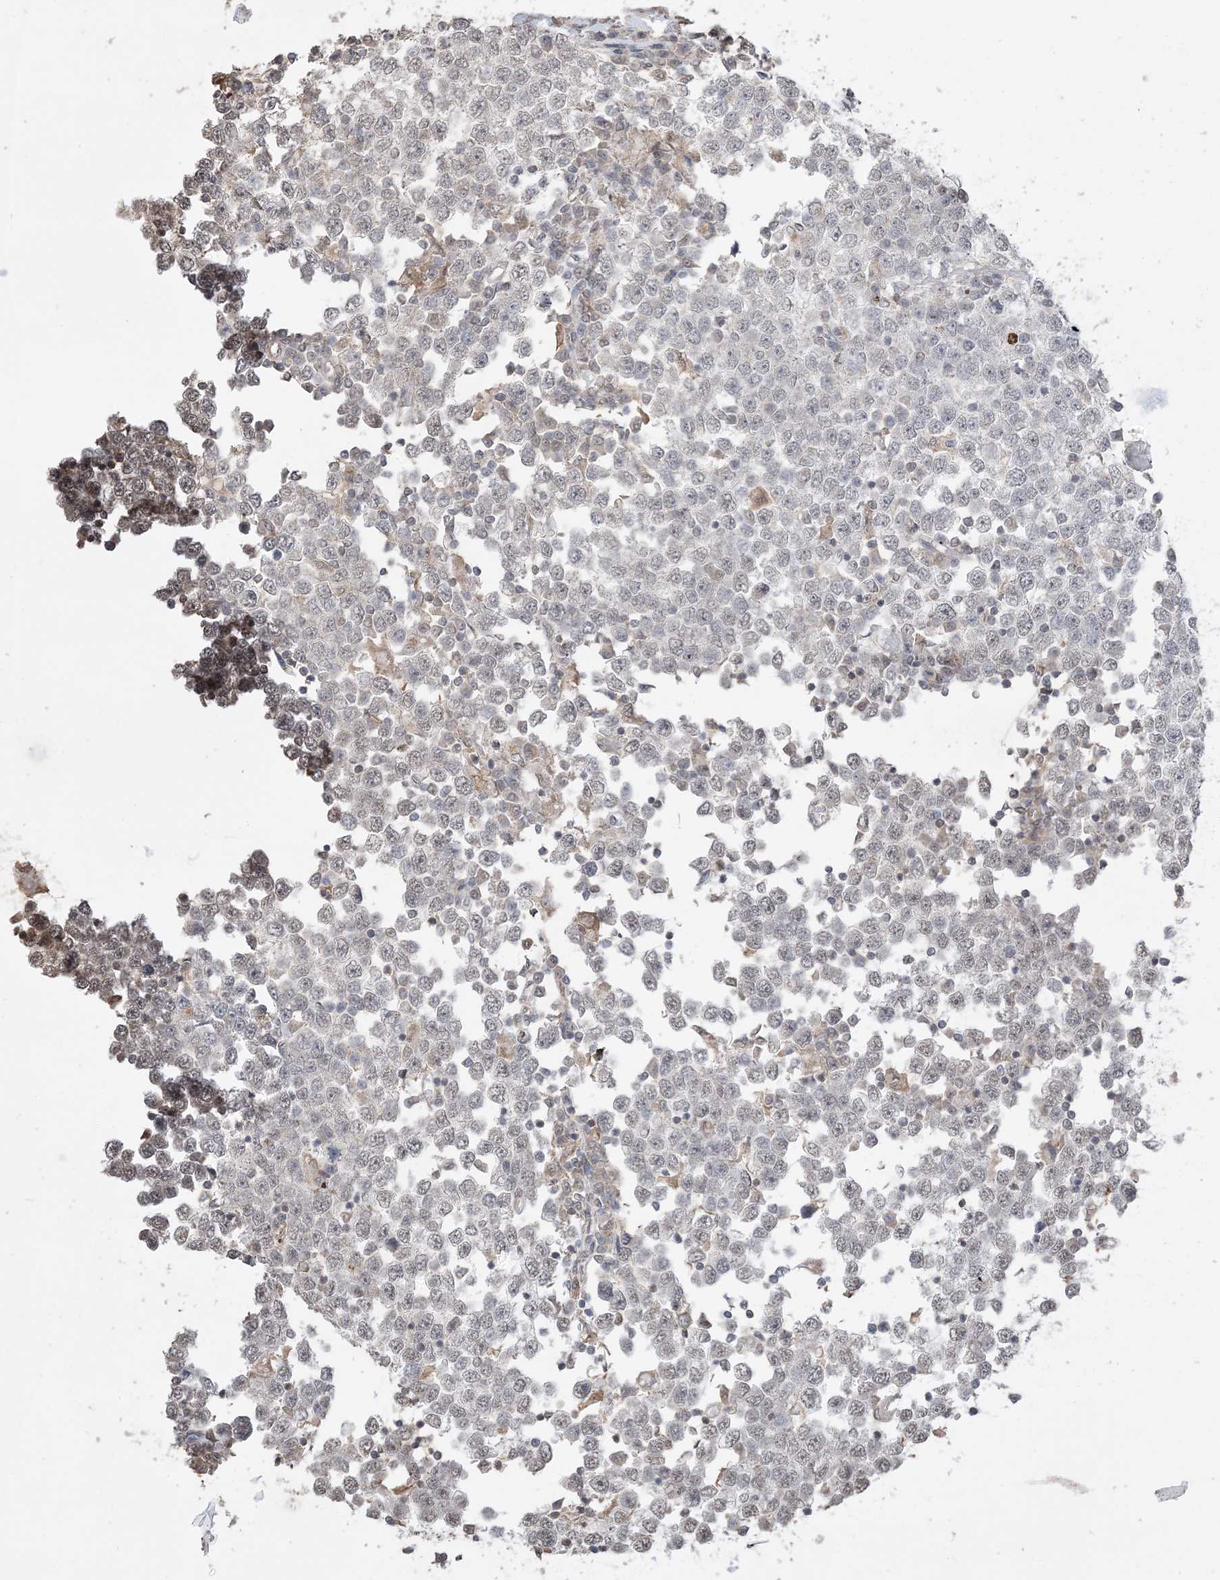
{"staining": {"intensity": "negative", "quantity": "none", "location": "none"}, "tissue": "testis cancer", "cell_type": "Tumor cells", "image_type": "cancer", "snomed": [{"axis": "morphology", "description": "Seminoma, NOS"}, {"axis": "topography", "description": "Testis"}], "caption": "The photomicrograph exhibits no staining of tumor cells in seminoma (testis).", "gene": "XRN1", "patient": {"sex": "male", "age": 65}}